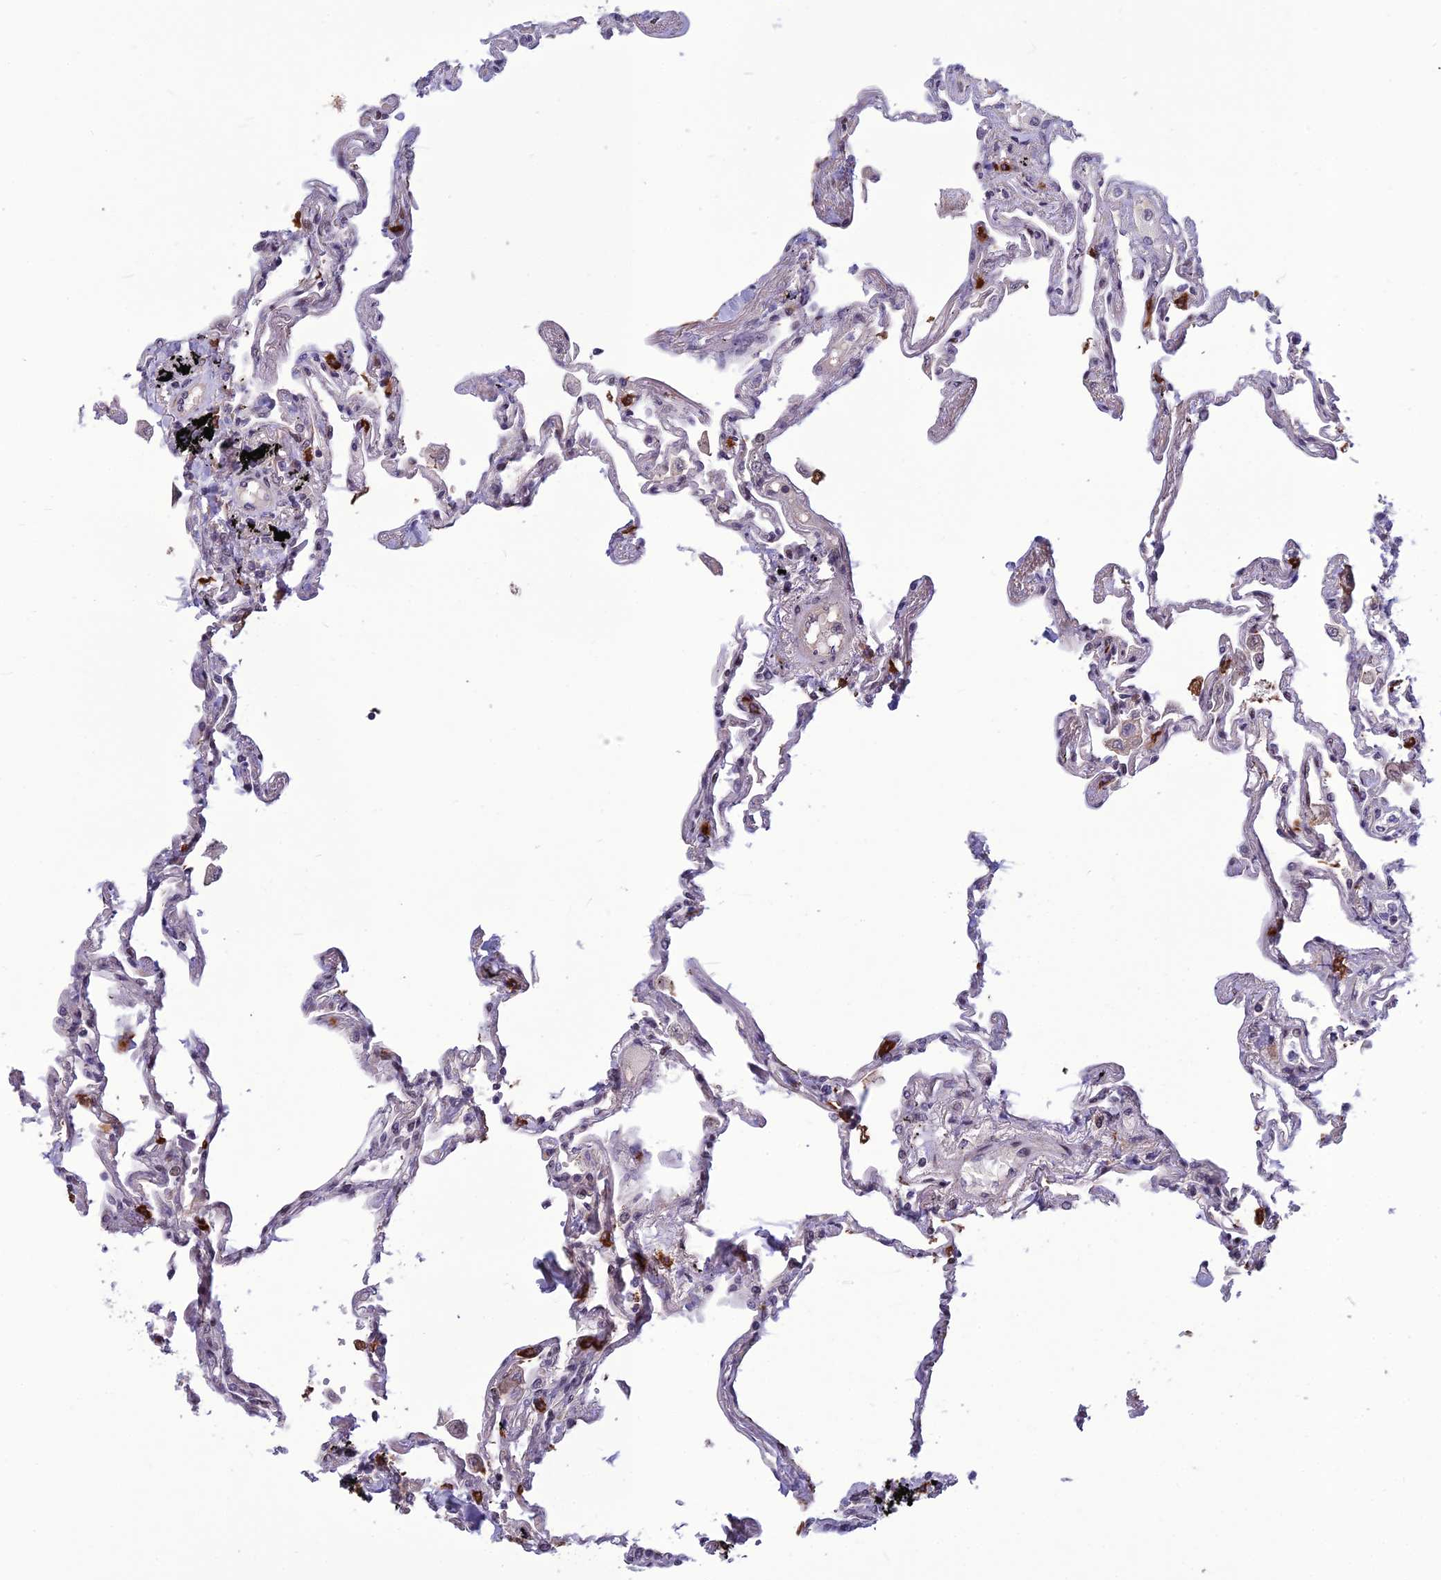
{"staining": {"intensity": "negative", "quantity": "none", "location": "none"}, "tissue": "lung", "cell_type": "Alveolar cells", "image_type": "normal", "snomed": [{"axis": "morphology", "description": "Normal tissue, NOS"}, {"axis": "topography", "description": "Lung"}], "caption": "The histopathology image displays no significant positivity in alveolar cells of lung.", "gene": "FBRS", "patient": {"sex": "female", "age": 67}}